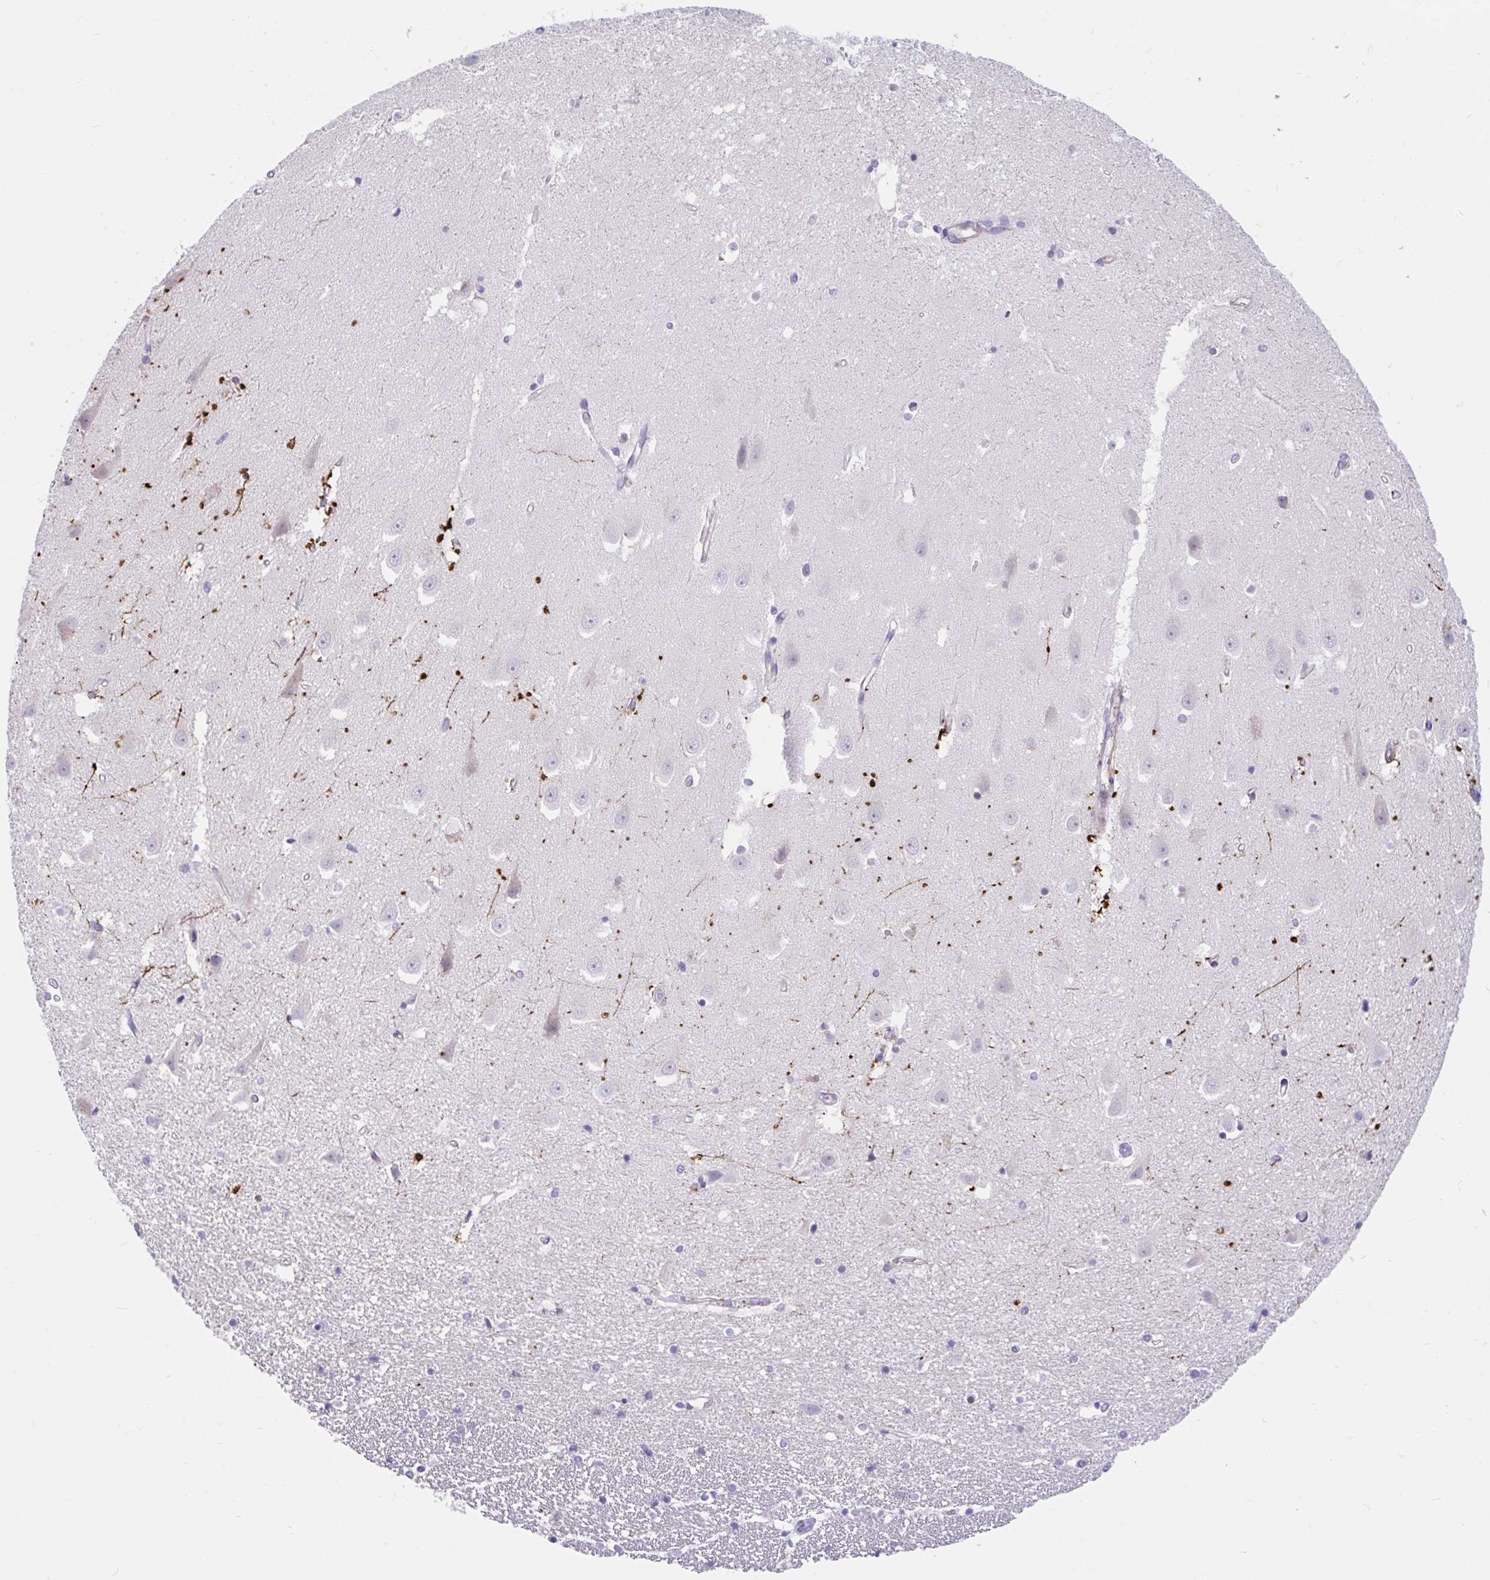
{"staining": {"intensity": "negative", "quantity": "none", "location": "none"}, "tissue": "hippocampus", "cell_type": "Glial cells", "image_type": "normal", "snomed": [{"axis": "morphology", "description": "Normal tissue, NOS"}, {"axis": "topography", "description": "Hippocampus"}], "caption": "Hippocampus stained for a protein using immunohistochemistry displays no staining glial cells.", "gene": "FAM107A", "patient": {"sex": "male", "age": 63}}